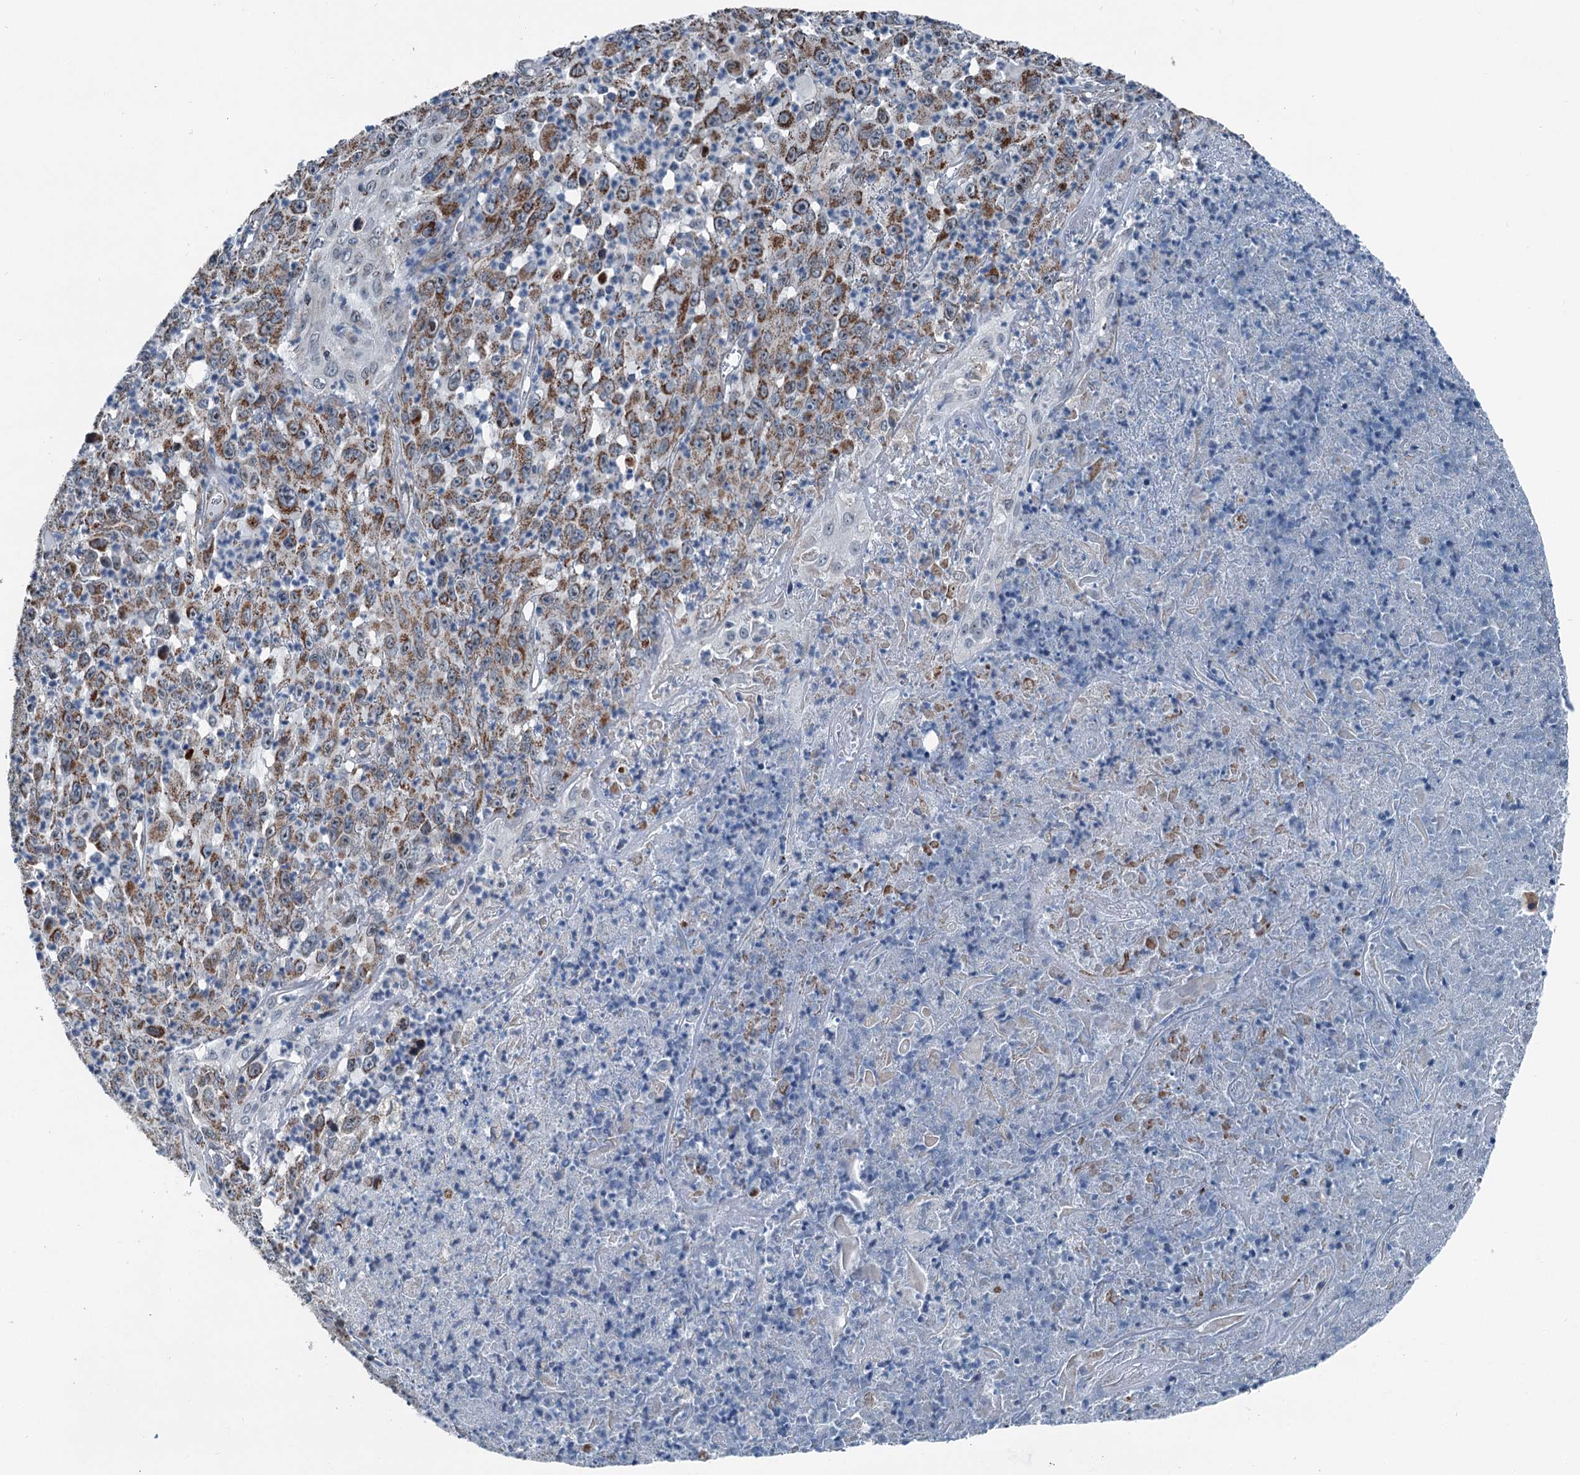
{"staining": {"intensity": "strong", "quantity": ">75%", "location": "cytoplasmic/membranous"}, "tissue": "melanoma", "cell_type": "Tumor cells", "image_type": "cancer", "snomed": [{"axis": "morphology", "description": "Malignant melanoma, Metastatic site"}, {"axis": "topography", "description": "Brain"}], "caption": "Melanoma stained with DAB (3,3'-diaminobenzidine) immunohistochemistry shows high levels of strong cytoplasmic/membranous staining in approximately >75% of tumor cells.", "gene": "TRPT1", "patient": {"sex": "female", "age": 53}}